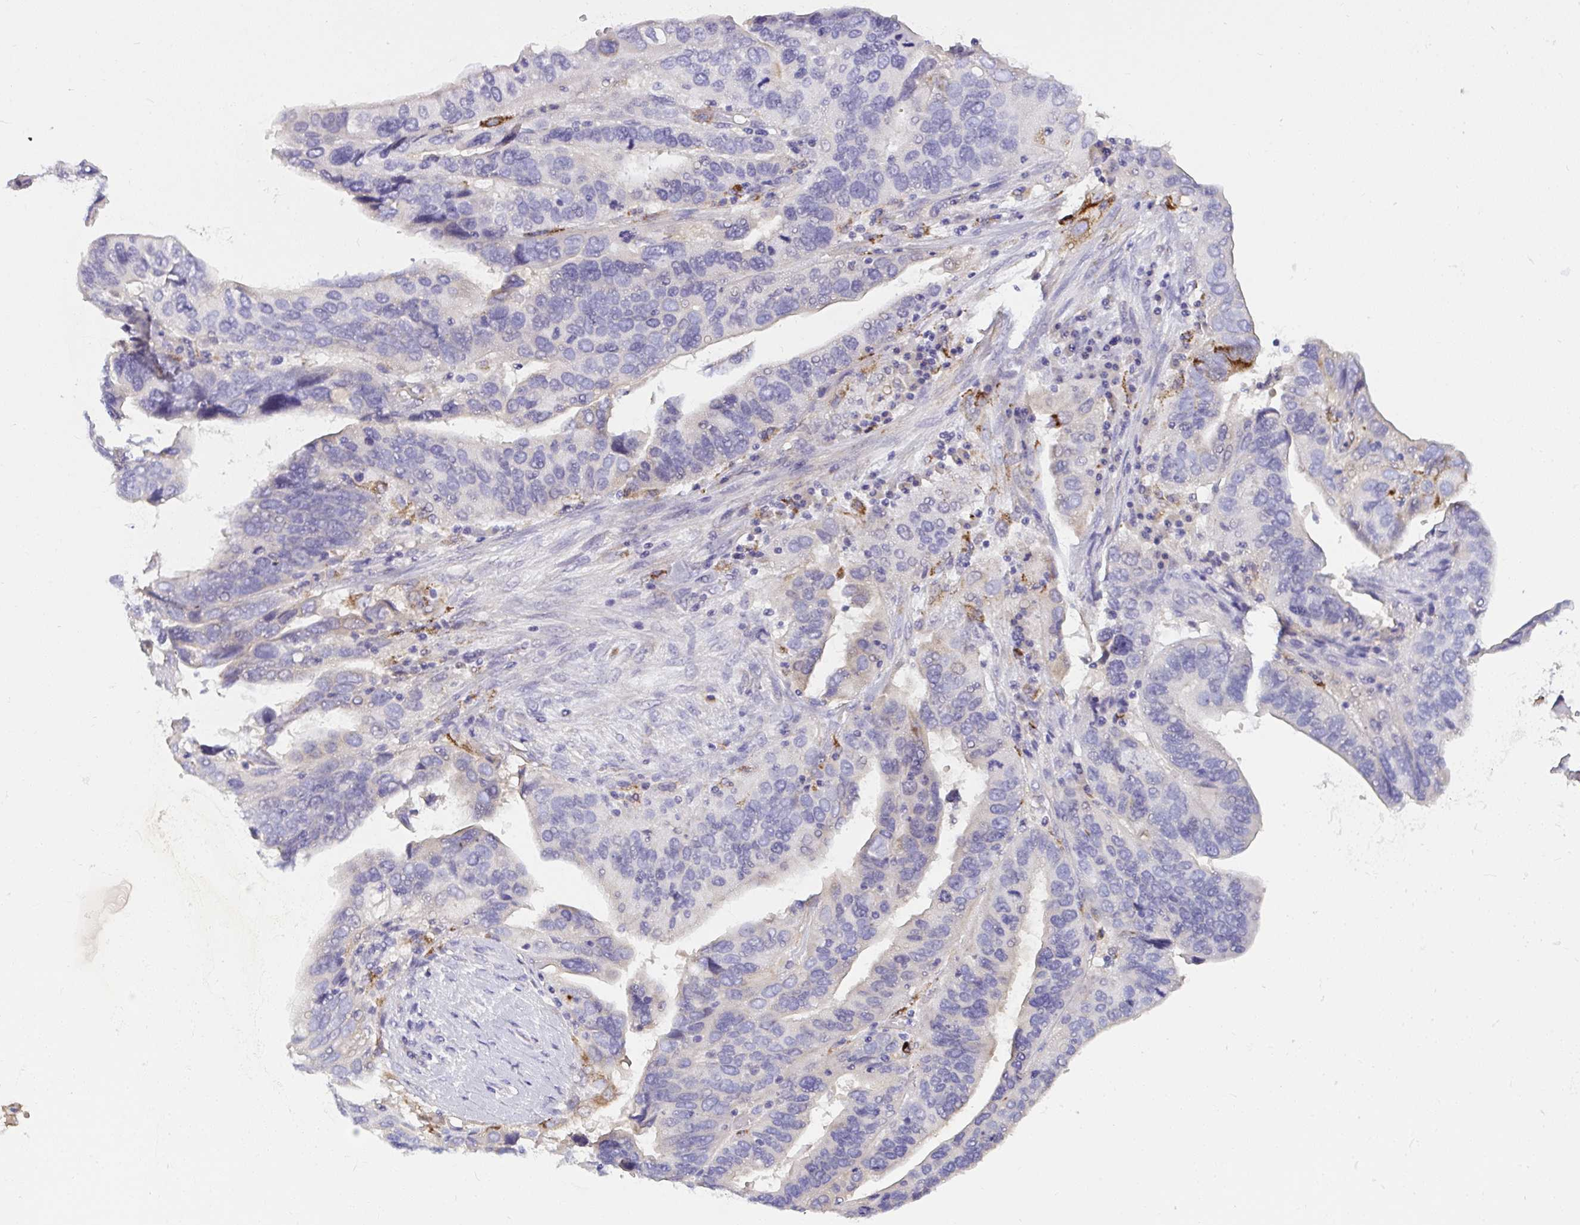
{"staining": {"intensity": "negative", "quantity": "none", "location": "none"}, "tissue": "ovarian cancer", "cell_type": "Tumor cells", "image_type": "cancer", "snomed": [{"axis": "morphology", "description": "Cystadenocarcinoma, serous, NOS"}, {"axis": "topography", "description": "Ovary"}], "caption": "The micrograph shows no staining of tumor cells in ovarian cancer (serous cystadenocarcinoma).", "gene": "SEMA6B", "patient": {"sex": "female", "age": 79}}